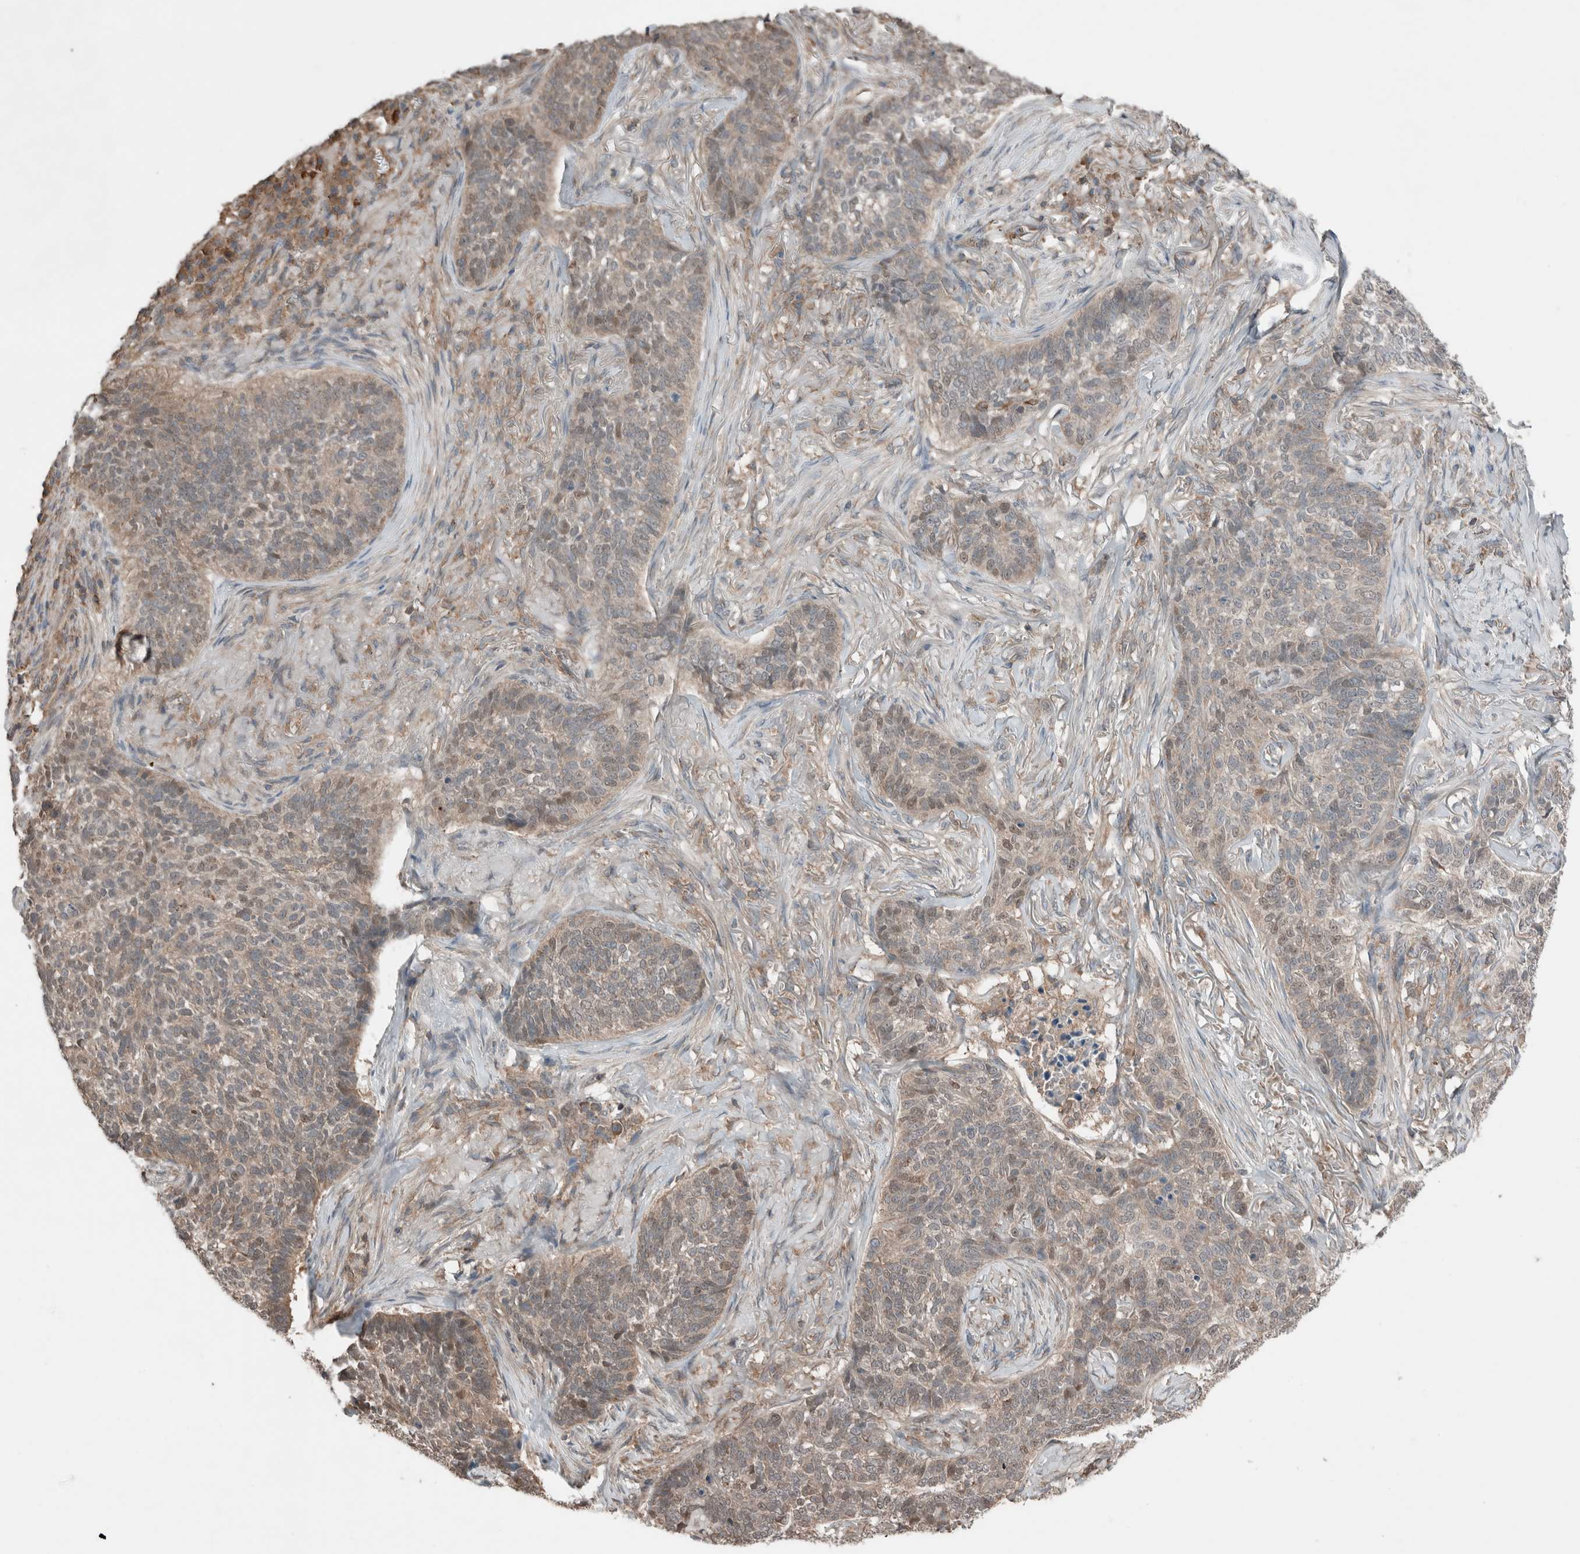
{"staining": {"intensity": "weak", "quantity": "<25%", "location": "cytoplasmic/membranous,nuclear"}, "tissue": "skin cancer", "cell_type": "Tumor cells", "image_type": "cancer", "snomed": [{"axis": "morphology", "description": "Basal cell carcinoma"}, {"axis": "topography", "description": "Skin"}], "caption": "Immunohistochemistry photomicrograph of neoplastic tissue: human basal cell carcinoma (skin) stained with DAB exhibits no significant protein positivity in tumor cells.", "gene": "KLK14", "patient": {"sex": "male", "age": 85}}